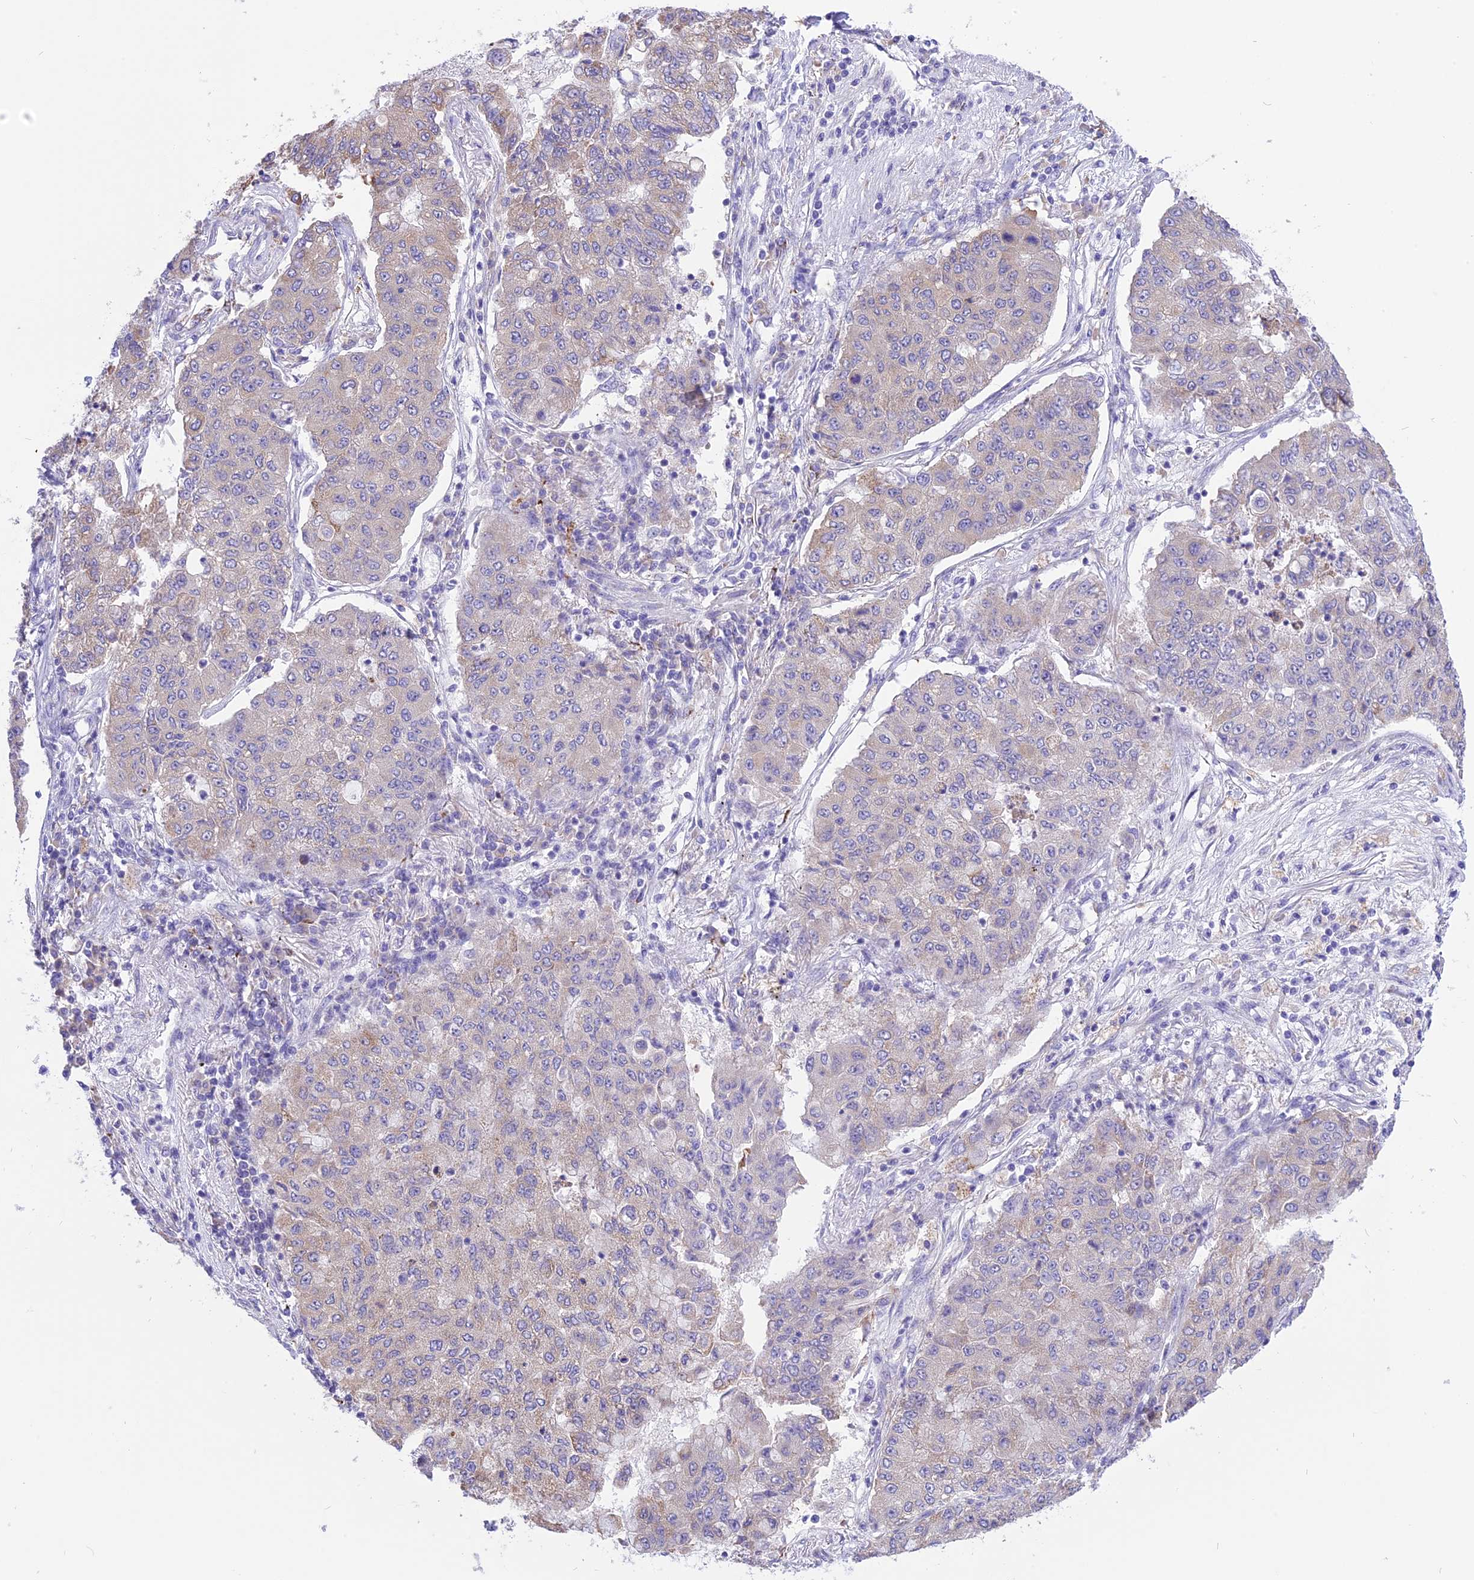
{"staining": {"intensity": "negative", "quantity": "none", "location": "none"}, "tissue": "lung cancer", "cell_type": "Tumor cells", "image_type": "cancer", "snomed": [{"axis": "morphology", "description": "Squamous cell carcinoma, NOS"}, {"axis": "topography", "description": "Lung"}], "caption": "DAB (3,3'-diaminobenzidine) immunohistochemical staining of squamous cell carcinoma (lung) exhibits no significant positivity in tumor cells. (DAB (3,3'-diaminobenzidine) IHC, high magnification).", "gene": "ARMCX6", "patient": {"sex": "male", "age": 74}}